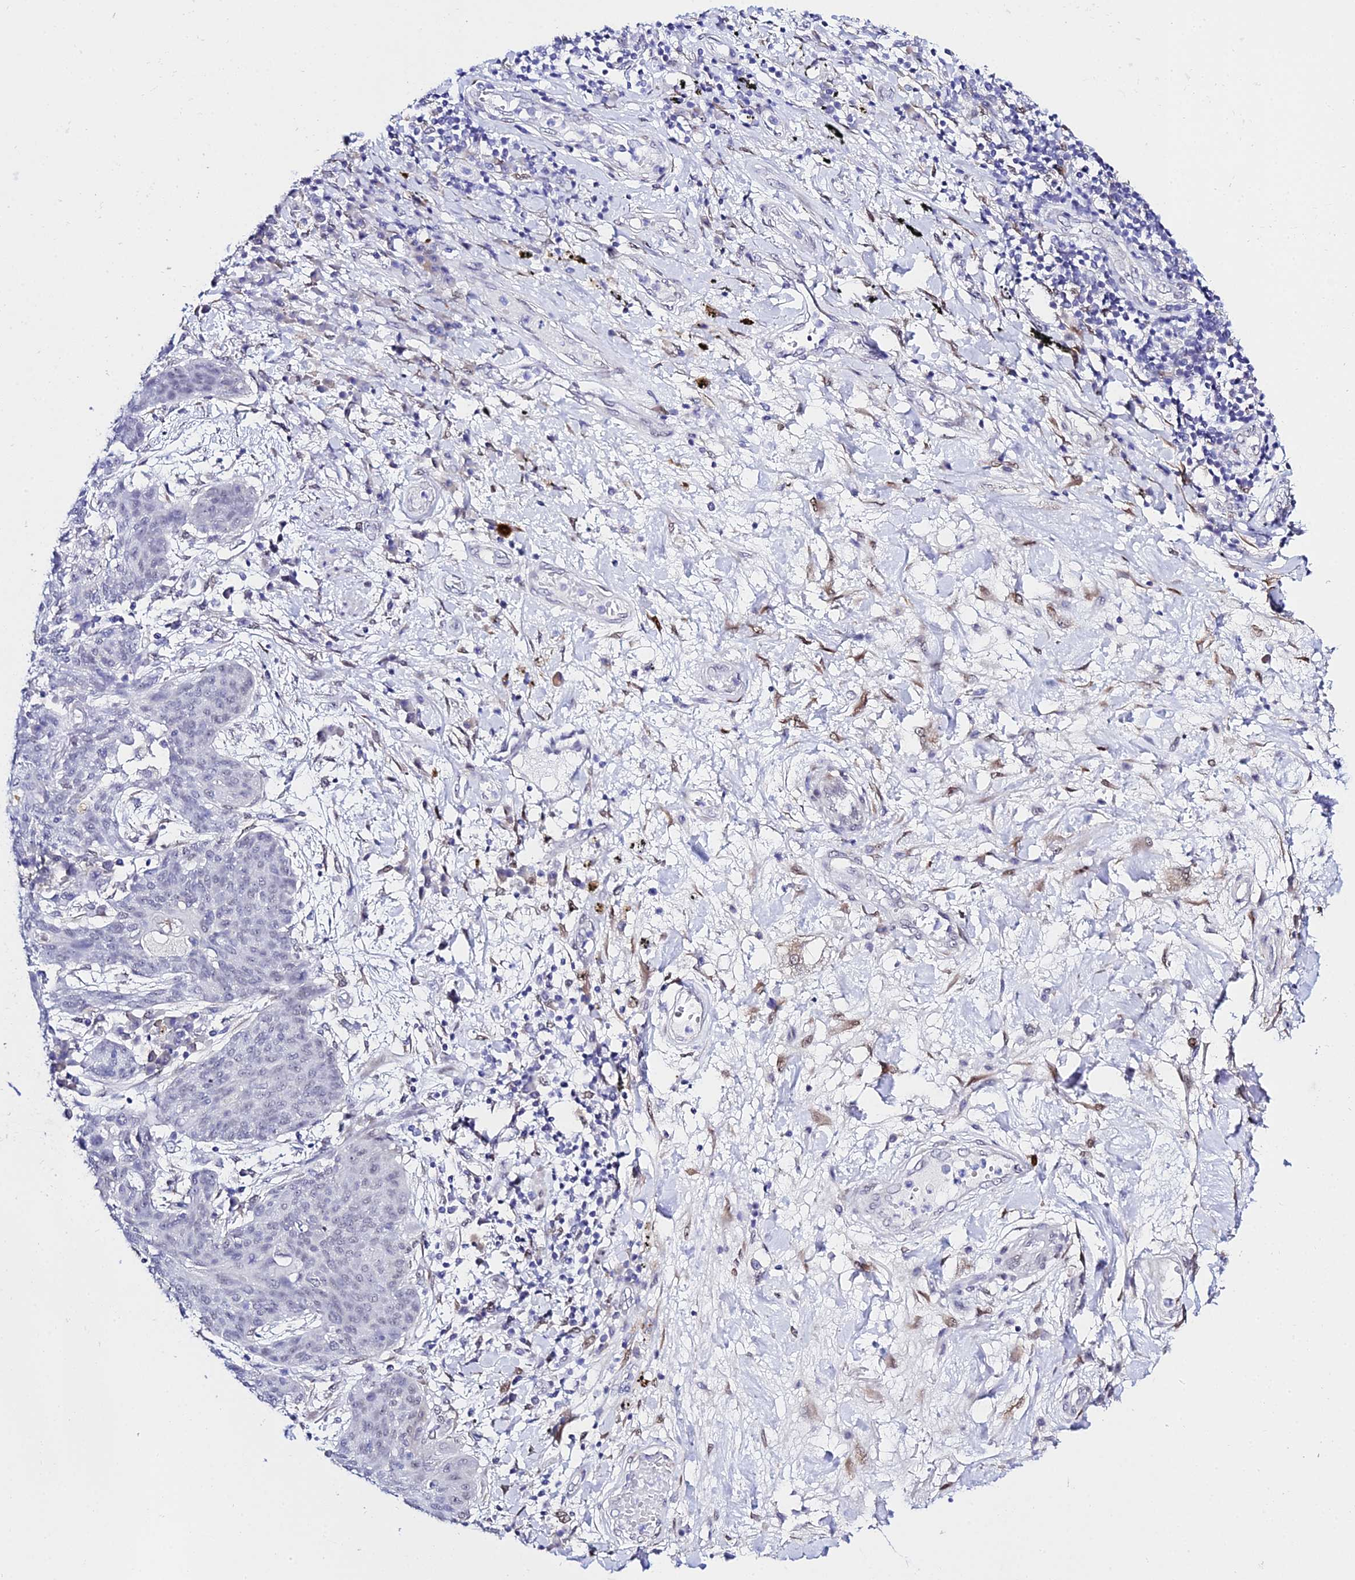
{"staining": {"intensity": "negative", "quantity": "none", "location": "none"}, "tissue": "lung cancer", "cell_type": "Tumor cells", "image_type": "cancer", "snomed": [{"axis": "morphology", "description": "Squamous cell carcinoma, NOS"}, {"axis": "topography", "description": "Lung"}], "caption": "Immunohistochemistry (IHC) micrograph of squamous cell carcinoma (lung) stained for a protein (brown), which displays no staining in tumor cells.", "gene": "POFUT2", "patient": {"sex": "female", "age": 70}}